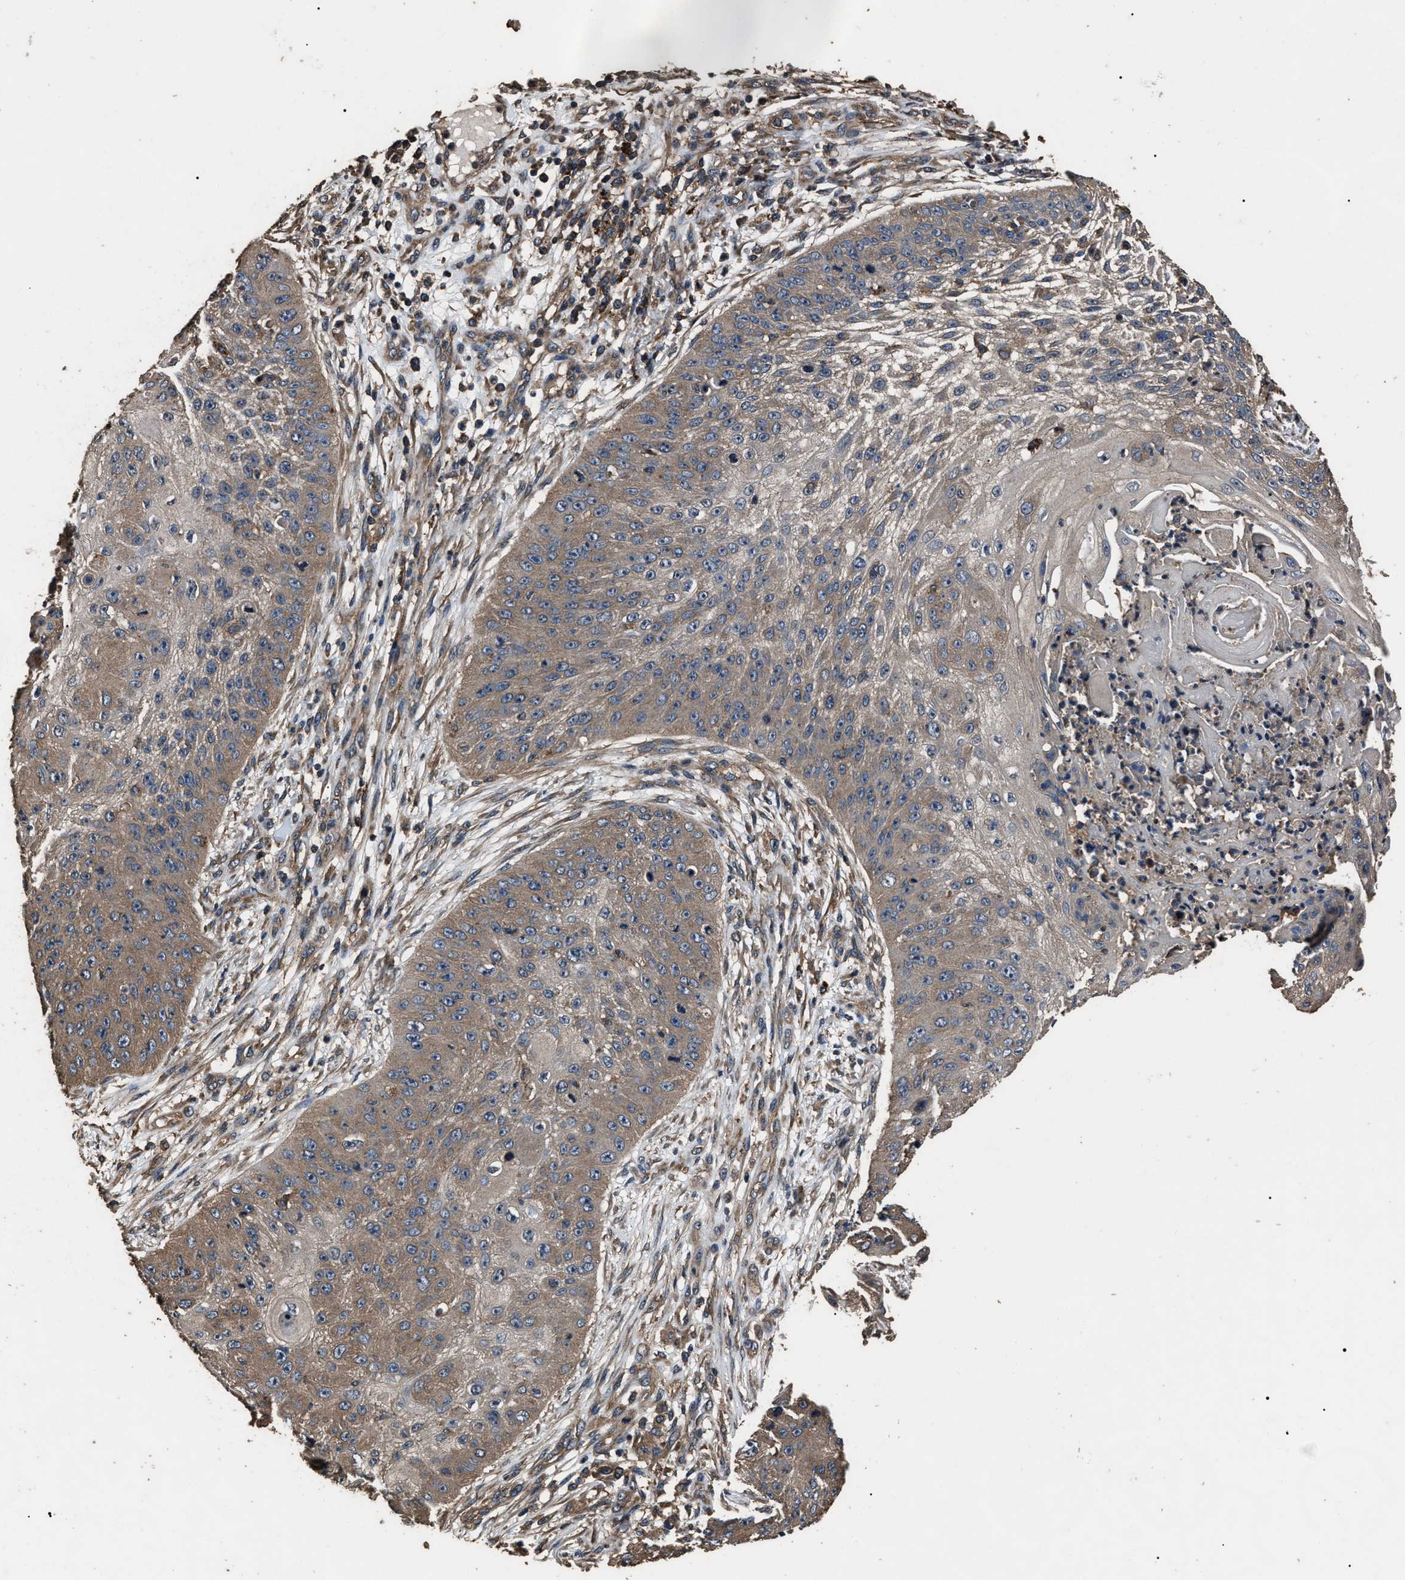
{"staining": {"intensity": "weak", "quantity": "25%-75%", "location": "cytoplasmic/membranous"}, "tissue": "skin cancer", "cell_type": "Tumor cells", "image_type": "cancer", "snomed": [{"axis": "morphology", "description": "Squamous cell carcinoma, NOS"}, {"axis": "topography", "description": "Skin"}], "caption": "This is a histology image of IHC staining of skin cancer (squamous cell carcinoma), which shows weak staining in the cytoplasmic/membranous of tumor cells.", "gene": "RNF216", "patient": {"sex": "female", "age": 80}}